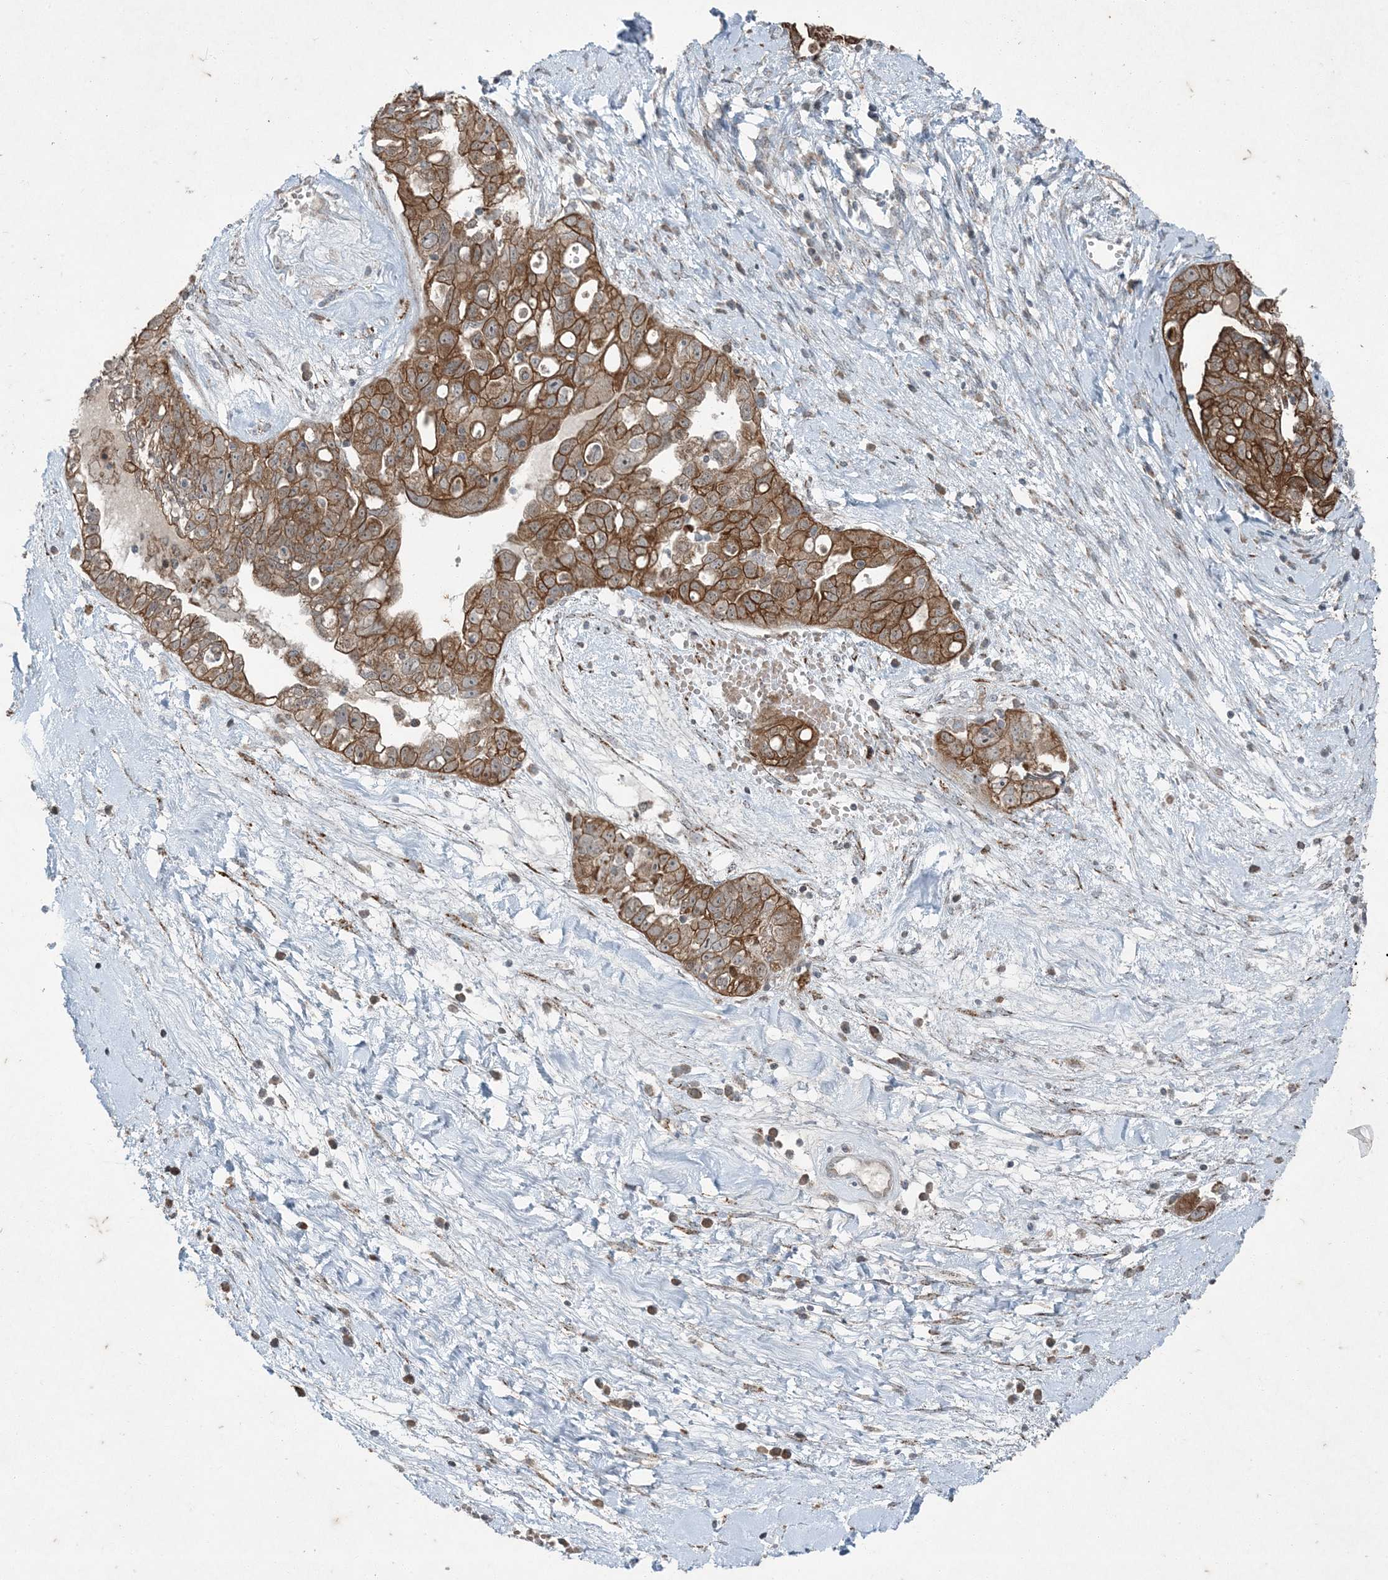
{"staining": {"intensity": "moderate", "quantity": ">75%", "location": "cytoplasmic/membranous"}, "tissue": "ovarian cancer", "cell_type": "Tumor cells", "image_type": "cancer", "snomed": [{"axis": "morphology", "description": "Carcinoma, NOS"}, {"axis": "morphology", "description": "Cystadenocarcinoma, serous, NOS"}, {"axis": "topography", "description": "Ovary"}], "caption": "Immunohistochemistry (IHC) of ovarian cancer displays medium levels of moderate cytoplasmic/membranous expression in approximately >75% of tumor cells.", "gene": "PC", "patient": {"sex": "female", "age": 69}}